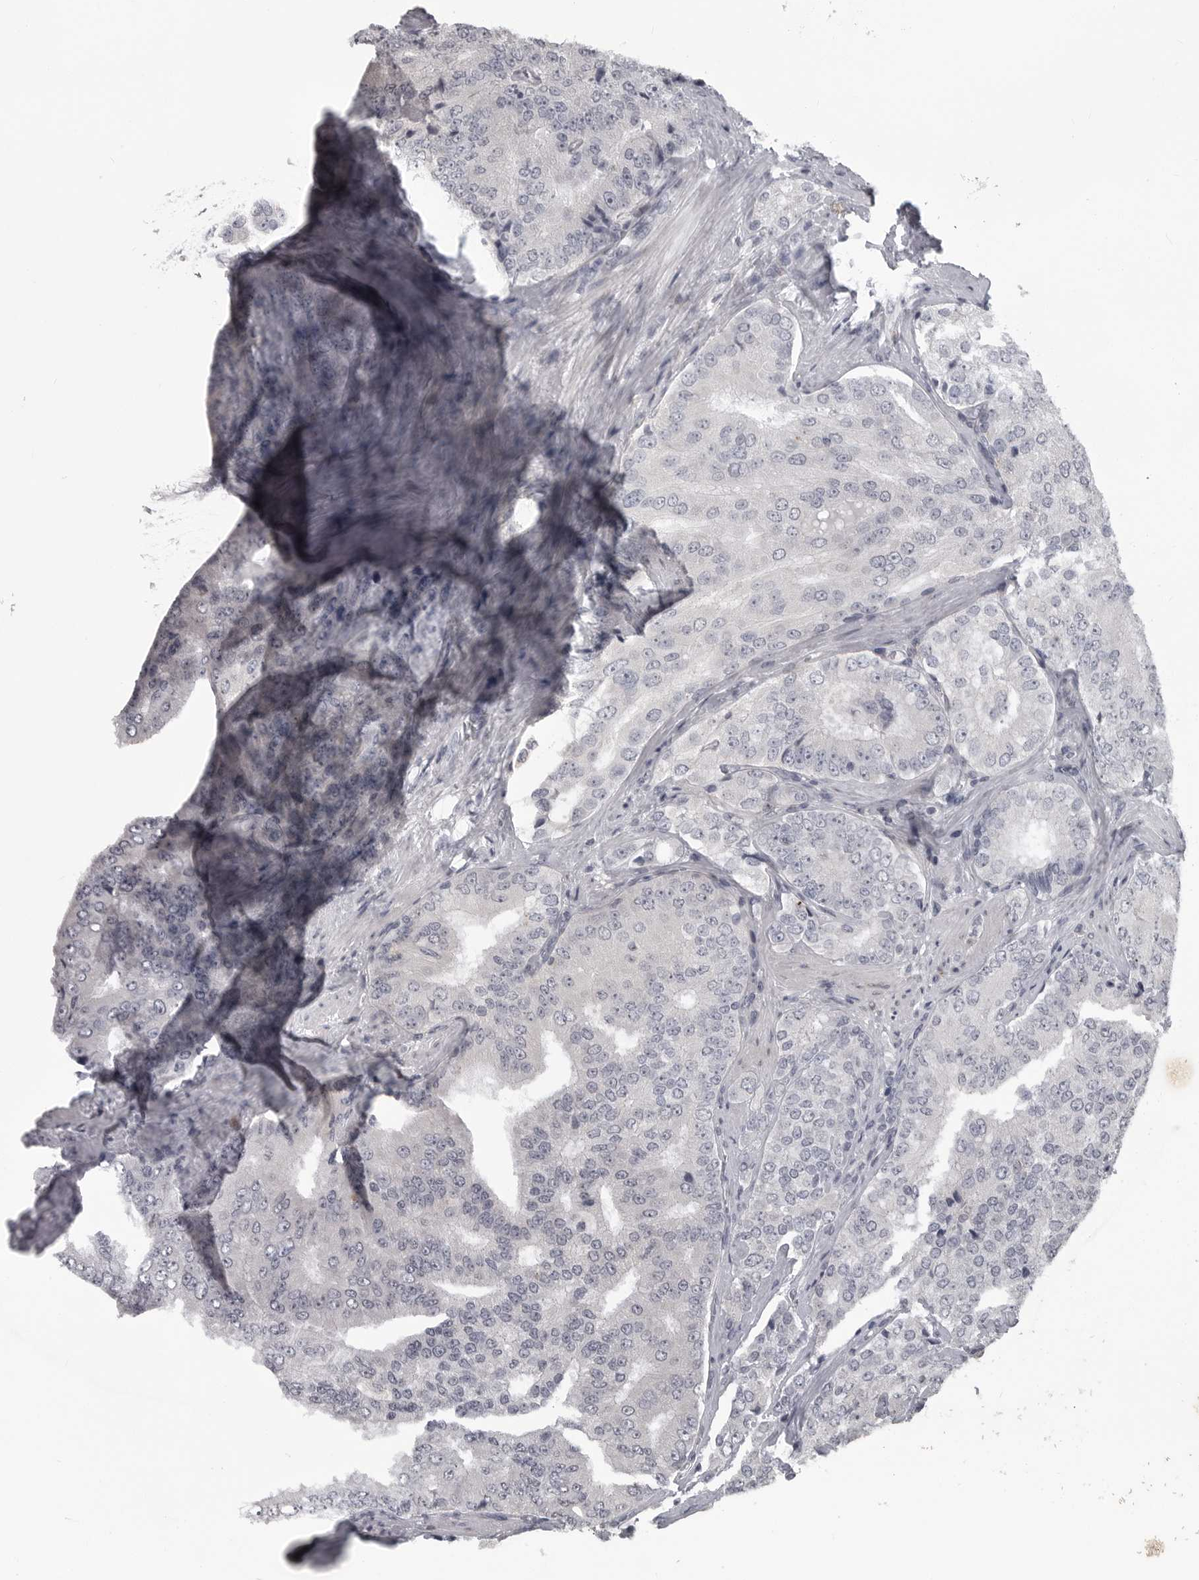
{"staining": {"intensity": "negative", "quantity": "none", "location": "none"}, "tissue": "prostate cancer", "cell_type": "Tumor cells", "image_type": "cancer", "snomed": [{"axis": "morphology", "description": "Adenocarcinoma, High grade"}, {"axis": "topography", "description": "Prostate"}], "caption": "Immunohistochemical staining of prostate adenocarcinoma (high-grade) displays no significant positivity in tumor cells.", "gene": "LYSMD1", "patient": {"sex": "male", "age": 58}}